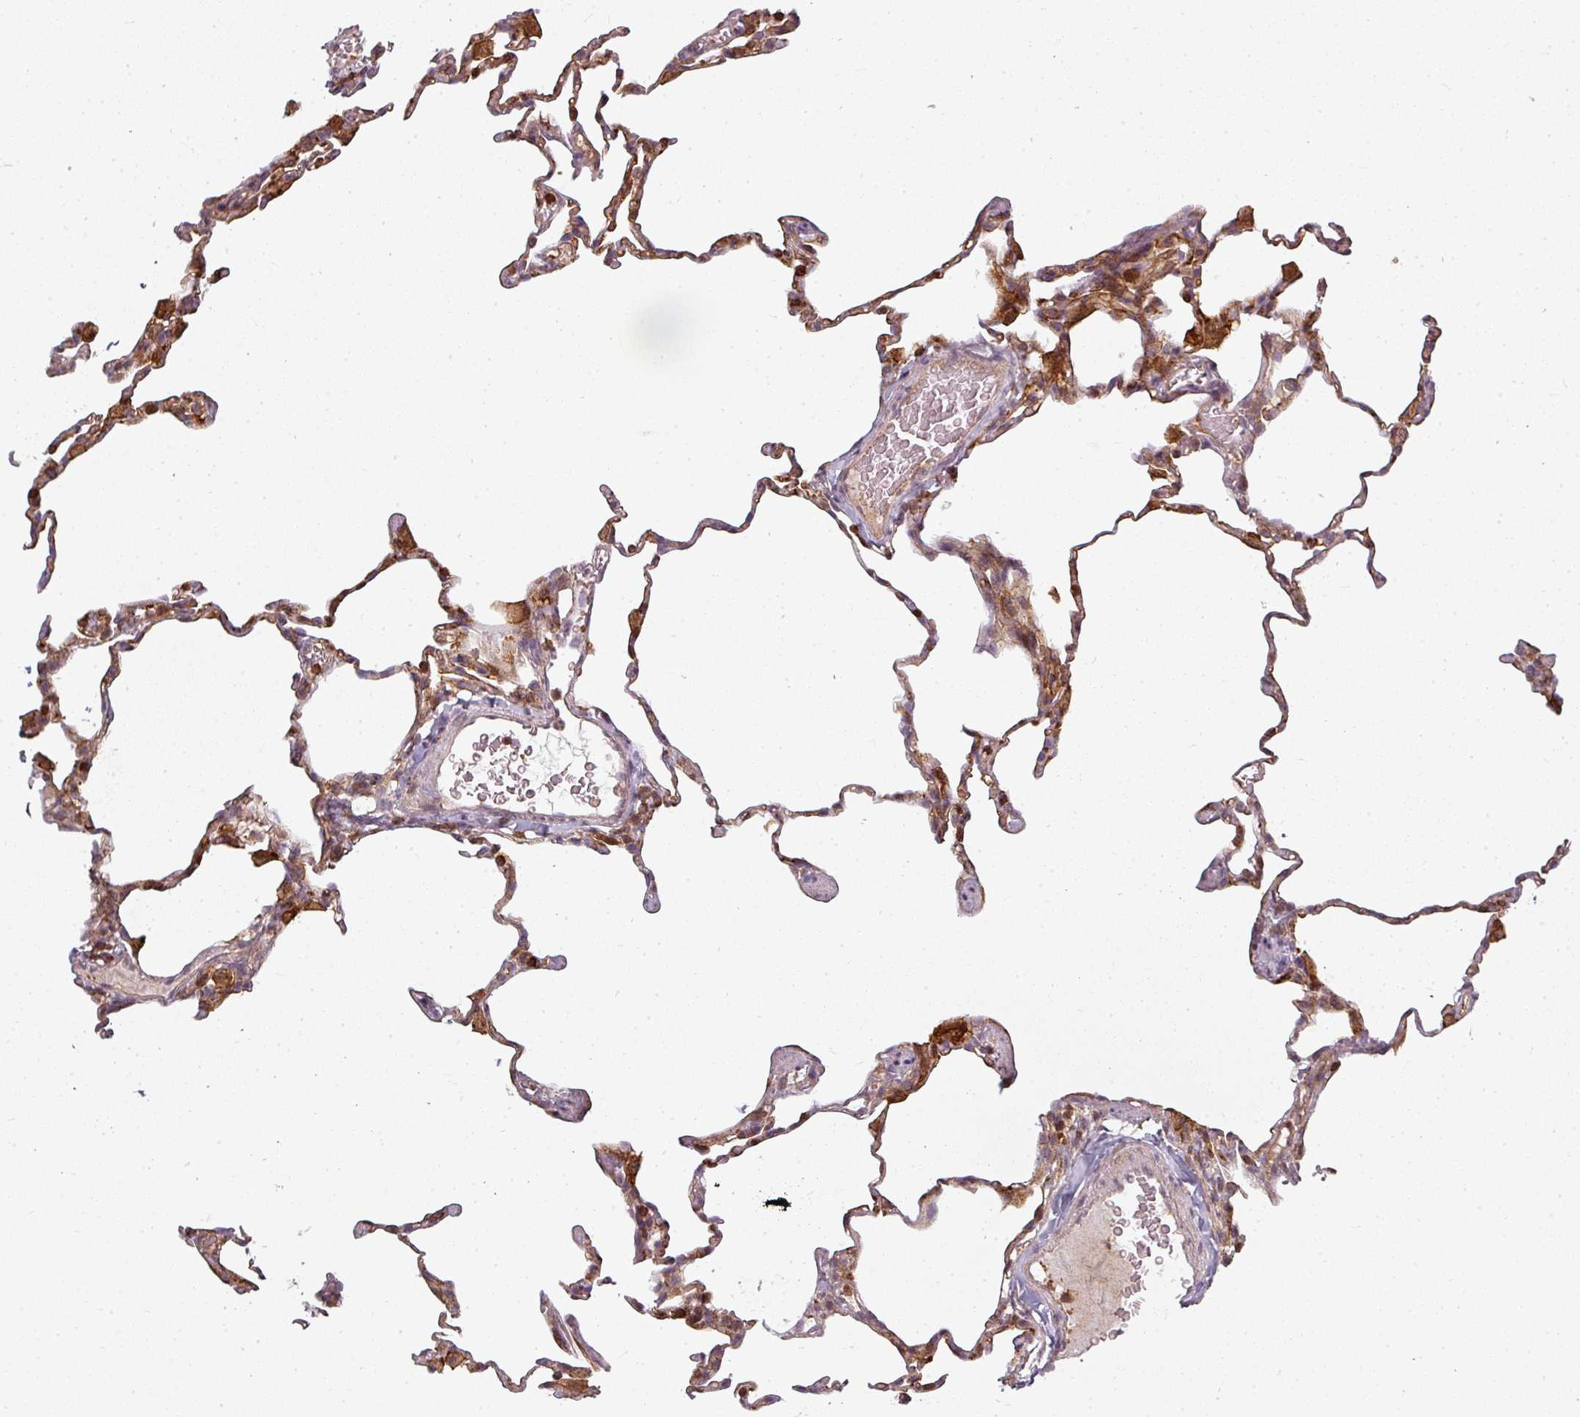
{"staining": {"intensity": "moderate", "quantity": "<25%", "location": "cytoplasmic/membranous"}, "tissue": "lung", "cell_type": "Alveolar cells", "image_type": "normal", "snomed": [{"axis": "morphology", "description": "Normal tissue, NOS"}, {"axis": "topography", "description": "Lung"}], "caption": "Protein expression analysis of unremarkable lung exhibits moderate cytoplasmic/membranous expression in about <25% of alveolar cells.", "gene": "CLIC1", "patient": {"sex": "male", "age": 20}}